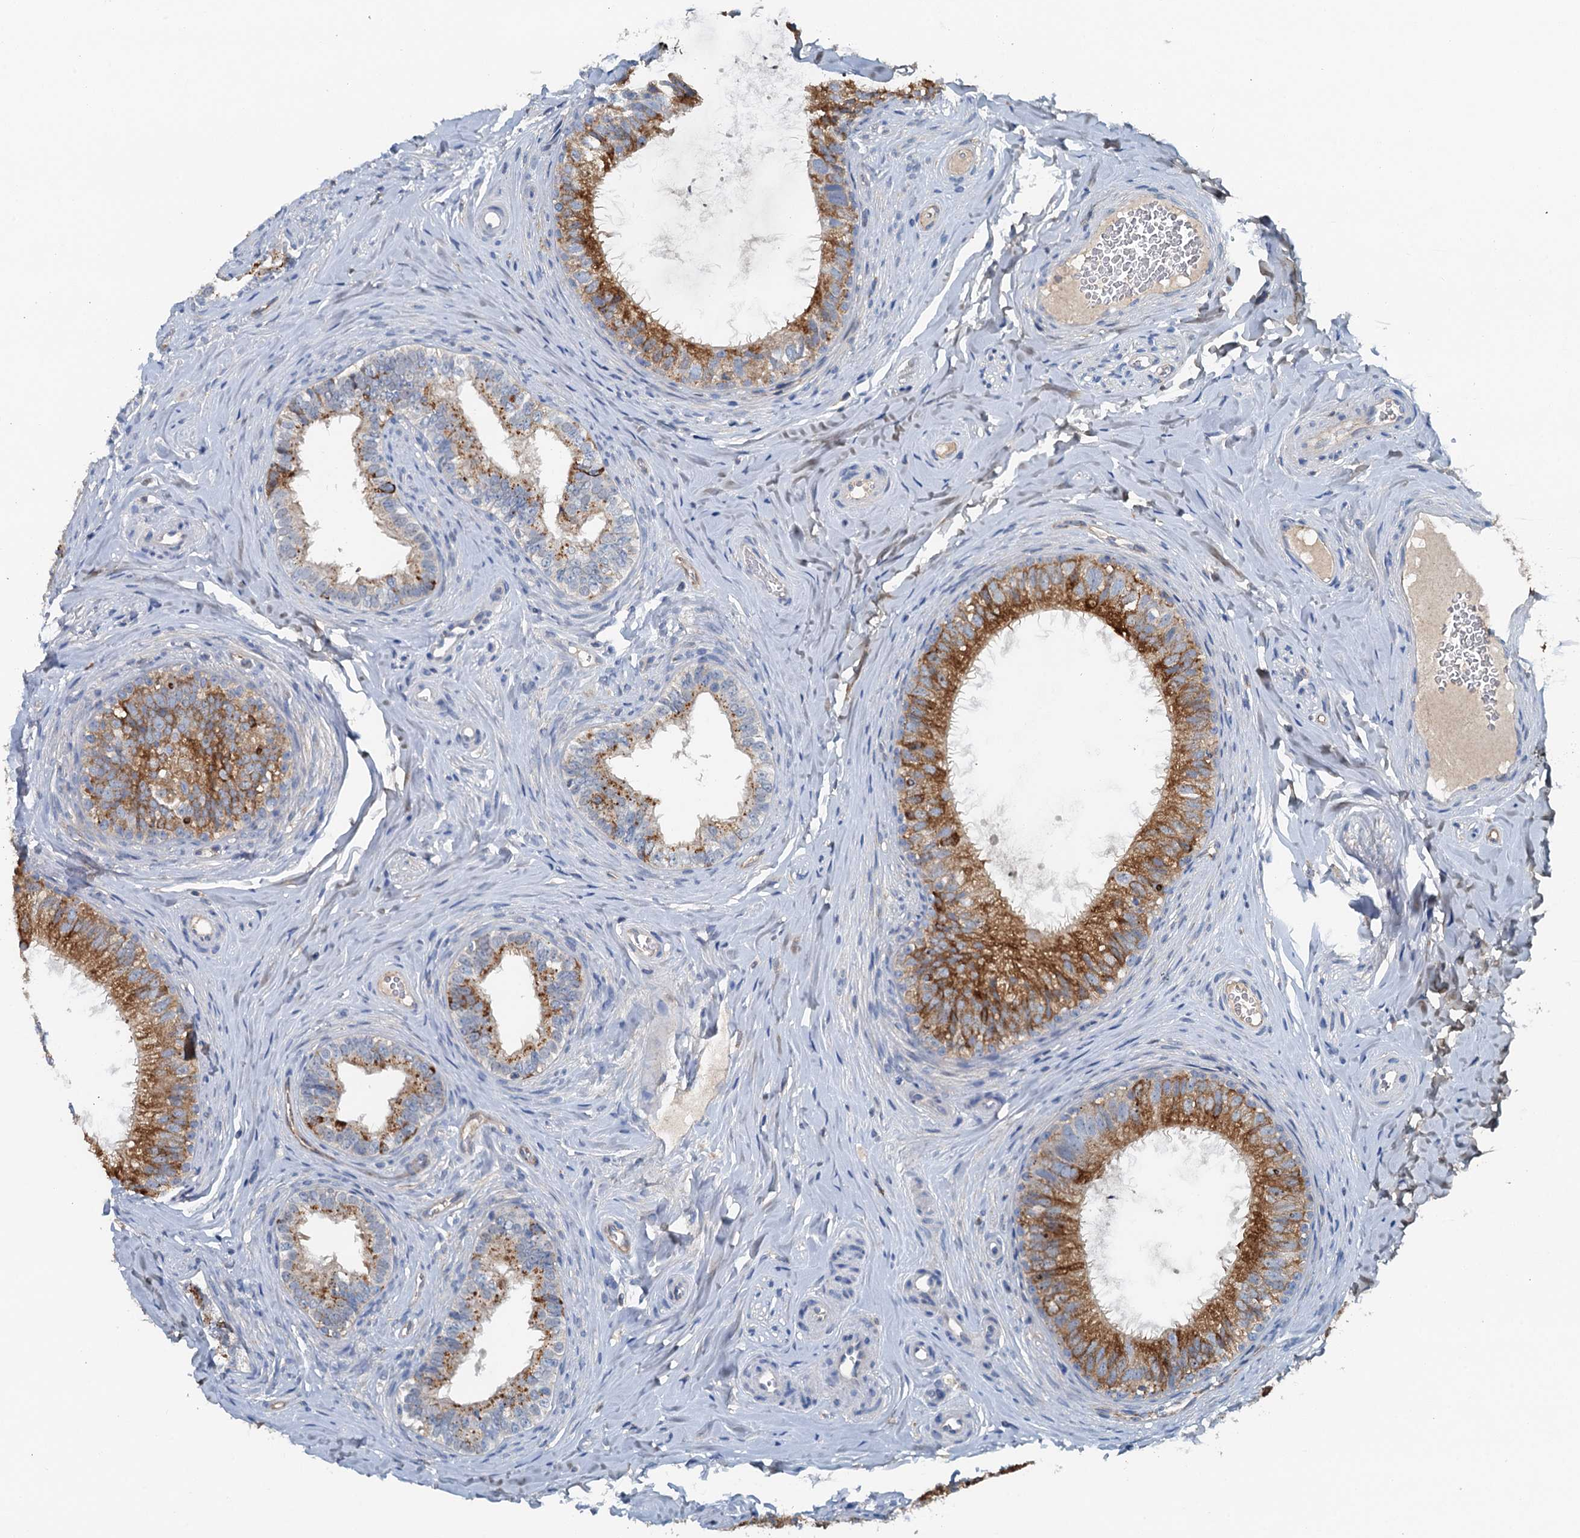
{"staining": {"intensity": "moderate", "quantity": "25%-75%", "location": "cytoplasmic/membranous"}, "tissue": "epididymis", "cell_type": "Glandular cells", "image_type": "normal", "snomed": [{"axis": "morphology", "description": "Normal tissue, NOS"}, {"axis": "topography", "description": "Epididymis"}], "caption": "Immunohistochemistry micrograph of benign epididymis: epididymis stained using immunohistochemistry shows medium levels of moderate protein expression localized specifically in the cytoplasmic/membranous of glandular cells, appearing as a cytoplasmic/membranous brown color.", "gene": "THAP10", "patient": {"sex": "male", "age": 34}}